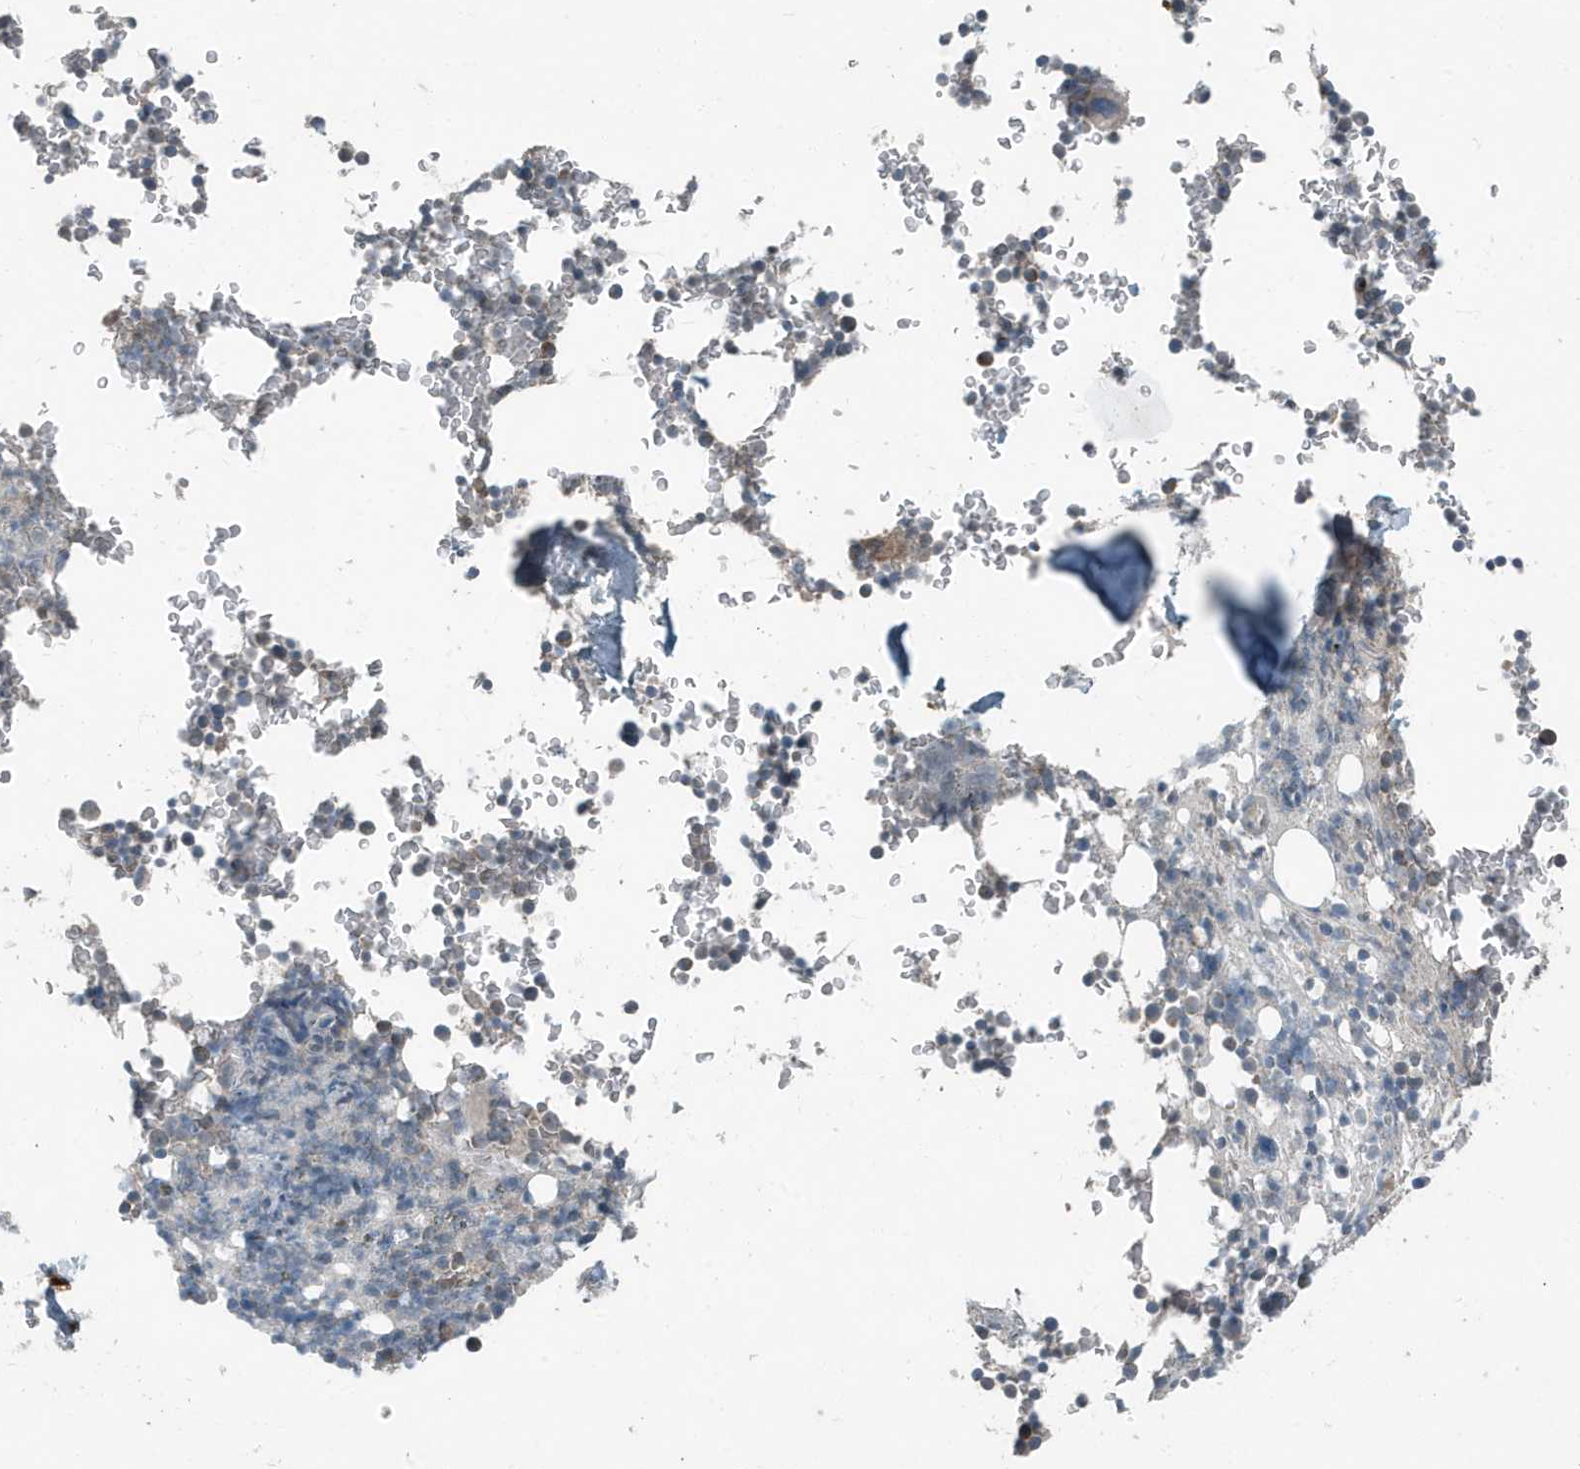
{"staining": {"intensity": "weak", "quantity": "<25%", "location": "cytoplasmic/membranous"}, "tissue": "bone marrow", "cell_type": "Hematopoietic cells", "image_type": "normal", "snomed": [{"axis": "morphology", "description": "Normal tissue, NOS"}, {"axis": "topography", "description": "Bone marrow"}], "caption": "The histopathology image reveals no significant staining in hematopoietic cells of bone marrow.", "gene": "MT", "patient": {"sex": "male", "age": 58}}